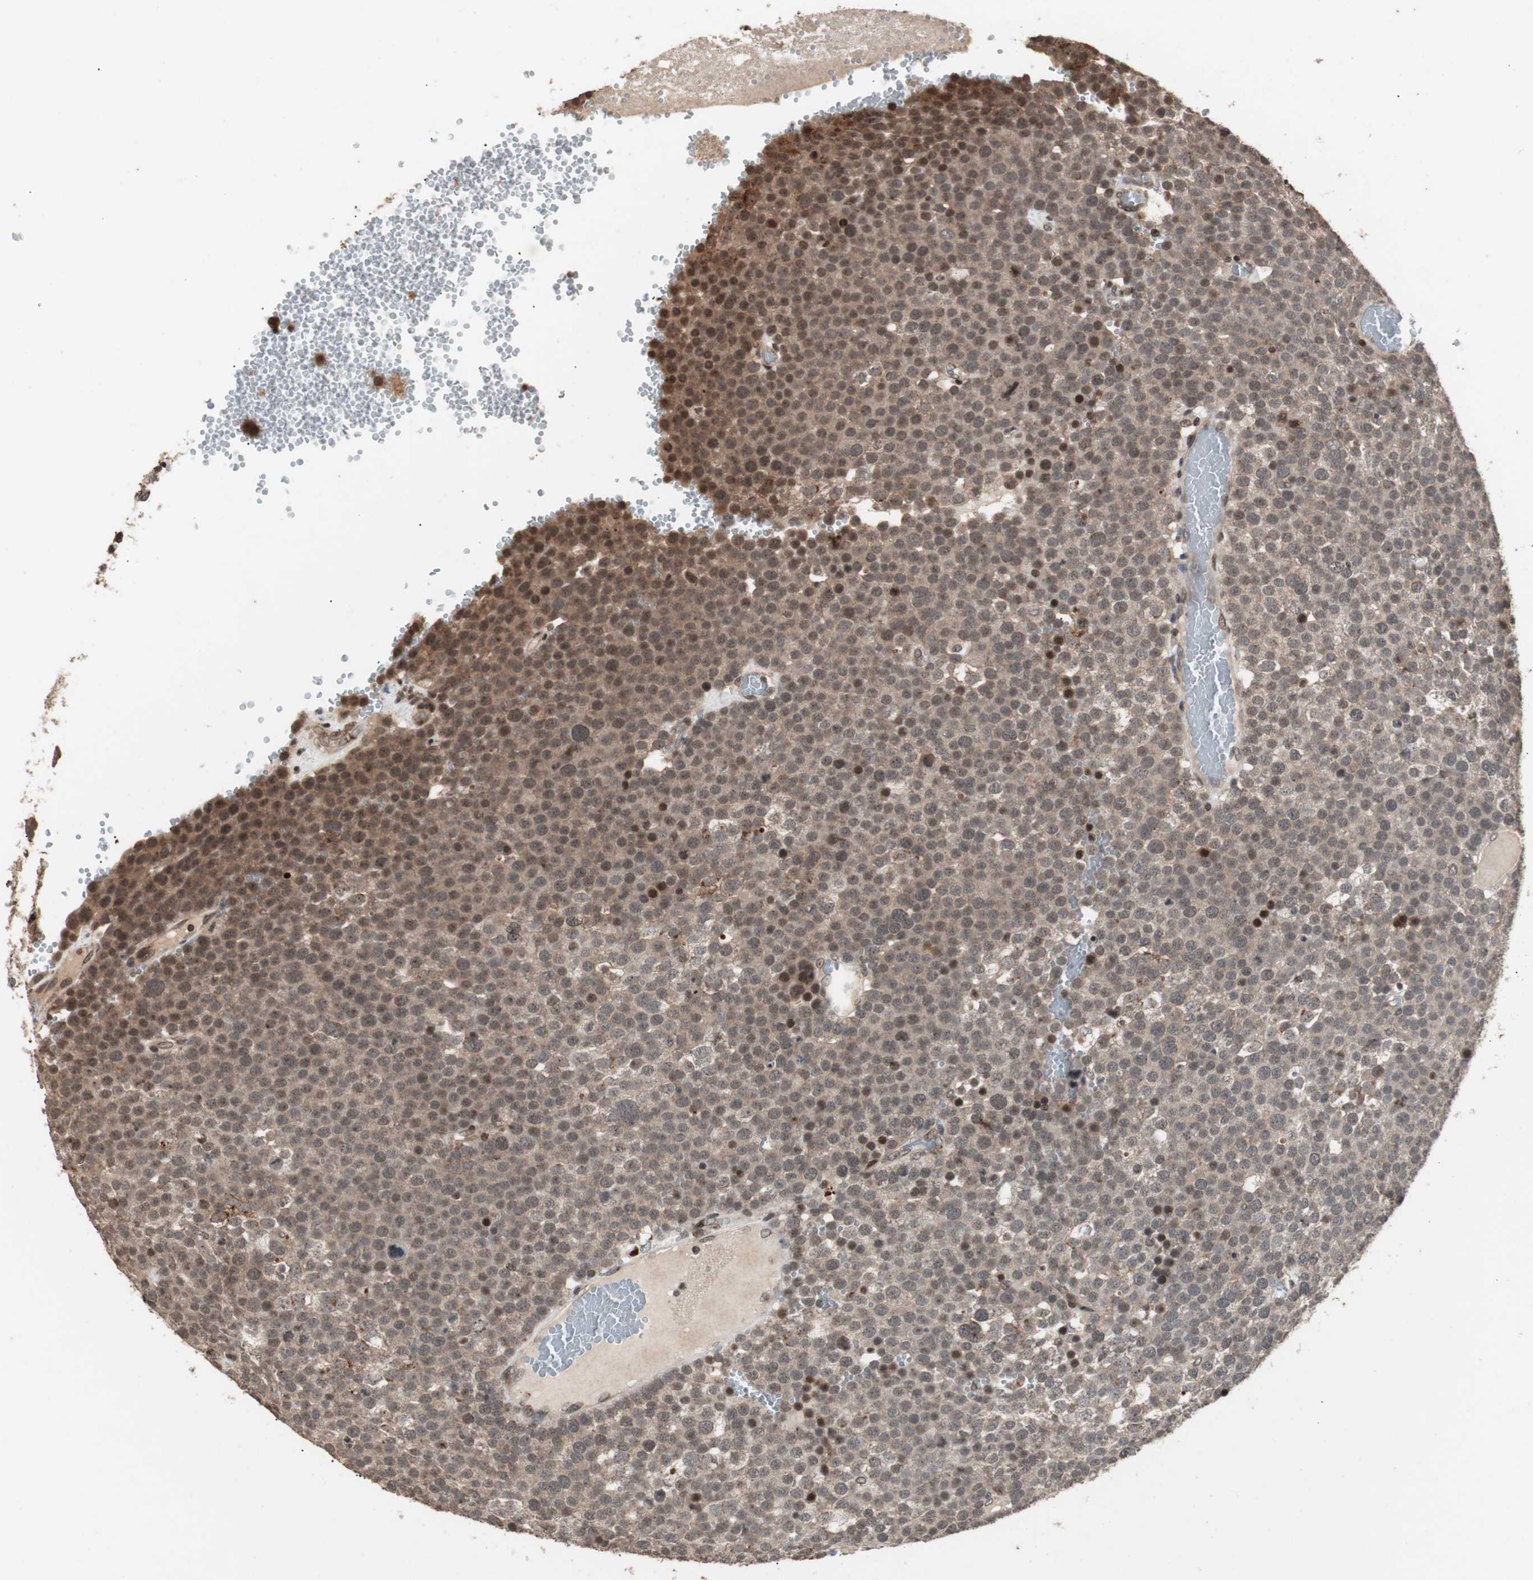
{"staining": {"intensity": "moderate", "quantity": ">75%", "location": "cytoplasmic/membranous,nuclear"}, "tissue": "testis cancer", "cell_type": "Tumor cells", "image_type": "cancer", "snomed": [{"axis": "morphology", "description": "Seminoma, NOS"}, {"axis": "topography", "description": "Testis"}], "caption": "Testis cancer was stained to show a protein in brown. There is medium levels of moderate cytoplasmic/membranous and nuclear expression in about >75% of tumor cells.", "gene": "ZFC3H1", "patient": {"sex": "male", "age": 71}}